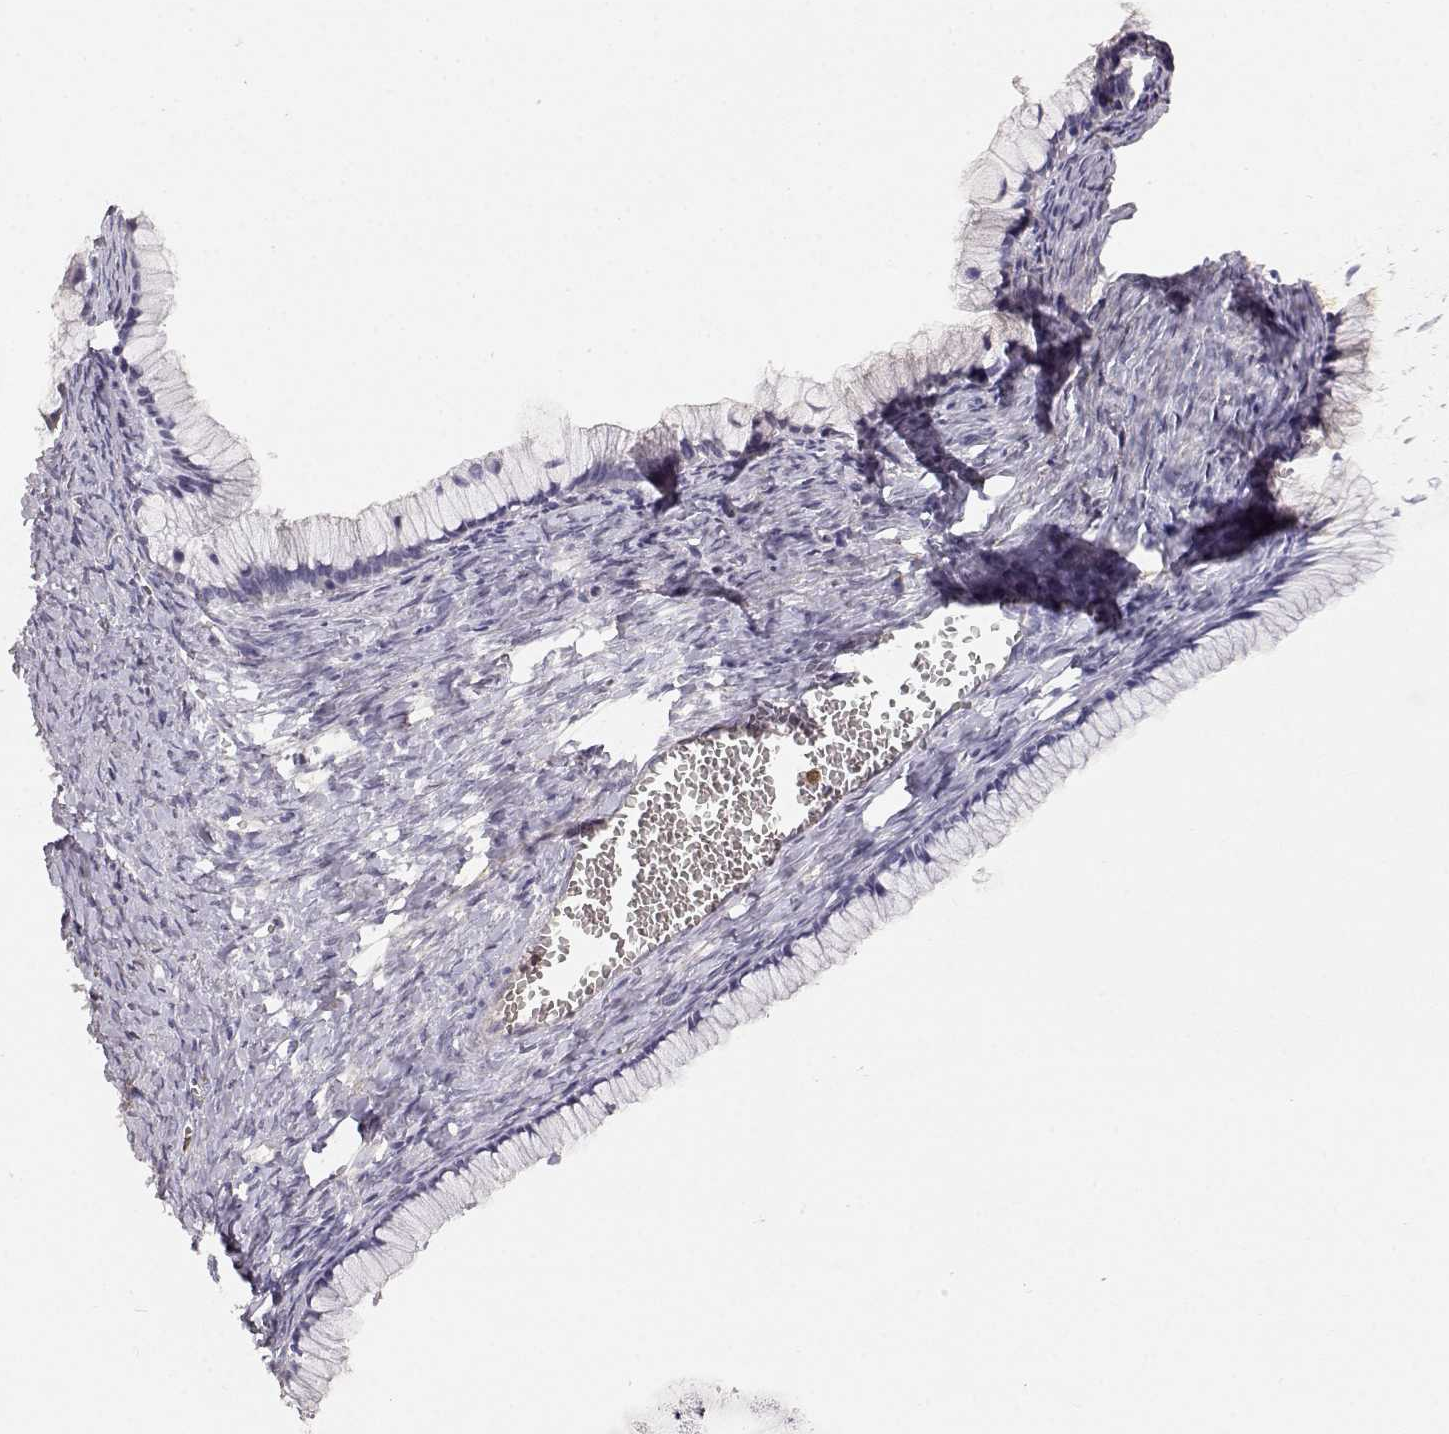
{"staining": {"intensity": "negative", "quantity": "none", "location": "none"}, "tissue": "ovarian cancer", "cell_type": "Tumor cells", "image_type": "cancer", "snomed": [{"axis": "morphology", "description": "Cystadenocarcinoma, mucinous, NOS"}, {"axis": "topography", "description": "Ovary"}], "caption": "The immunohistochemistry (IHC) histopathology image has no significant positivity in tumor cells of mucinous cystadenocarcinoma (ovarian) tissue.", "gene": "TNFRSF10C", "patient": {"sex": "female", "age": 41}}